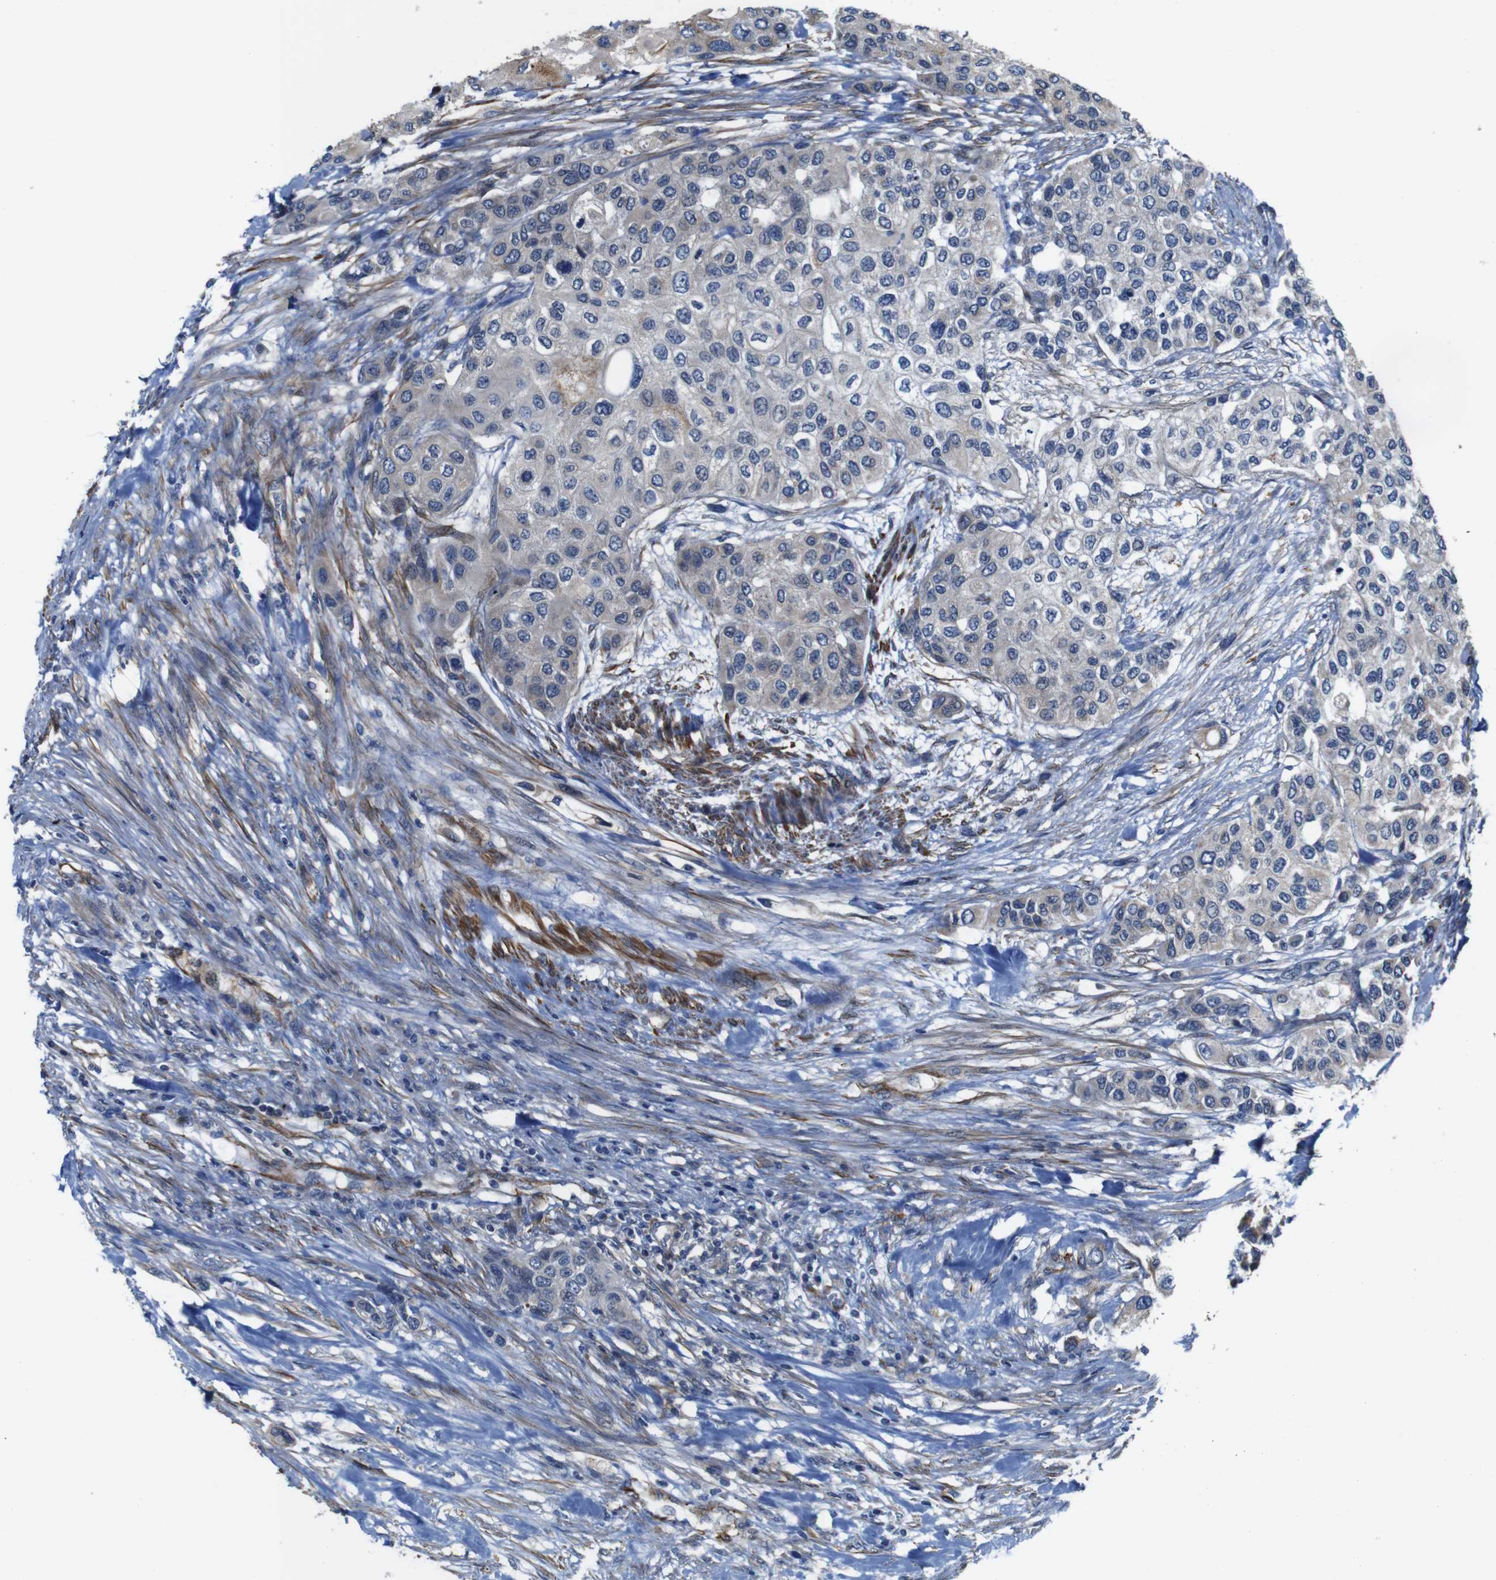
{"staining": {"intensity": "moderate", "quantity": "<25%", "location": "cytoplasmic/membranous"}, "tissue": "urothelial cancer", "cell_type": "Tumor cells", "image_type": "cancer", "snomed": [{"axis": "morphology", "description": "Urothelial carcinoma, High grade"}, {"axis": "topography", "description": "Urinary bladder"}], "caption": "Urothelial carcinoma (high-grade) tissue exhibits moderate cytoplasmic/membranous positivity in about <25% of tumor cells, visualized by immunohistochemistry.", "gene": "GGT7", "patient": {"sex": "female", "age": 56}}